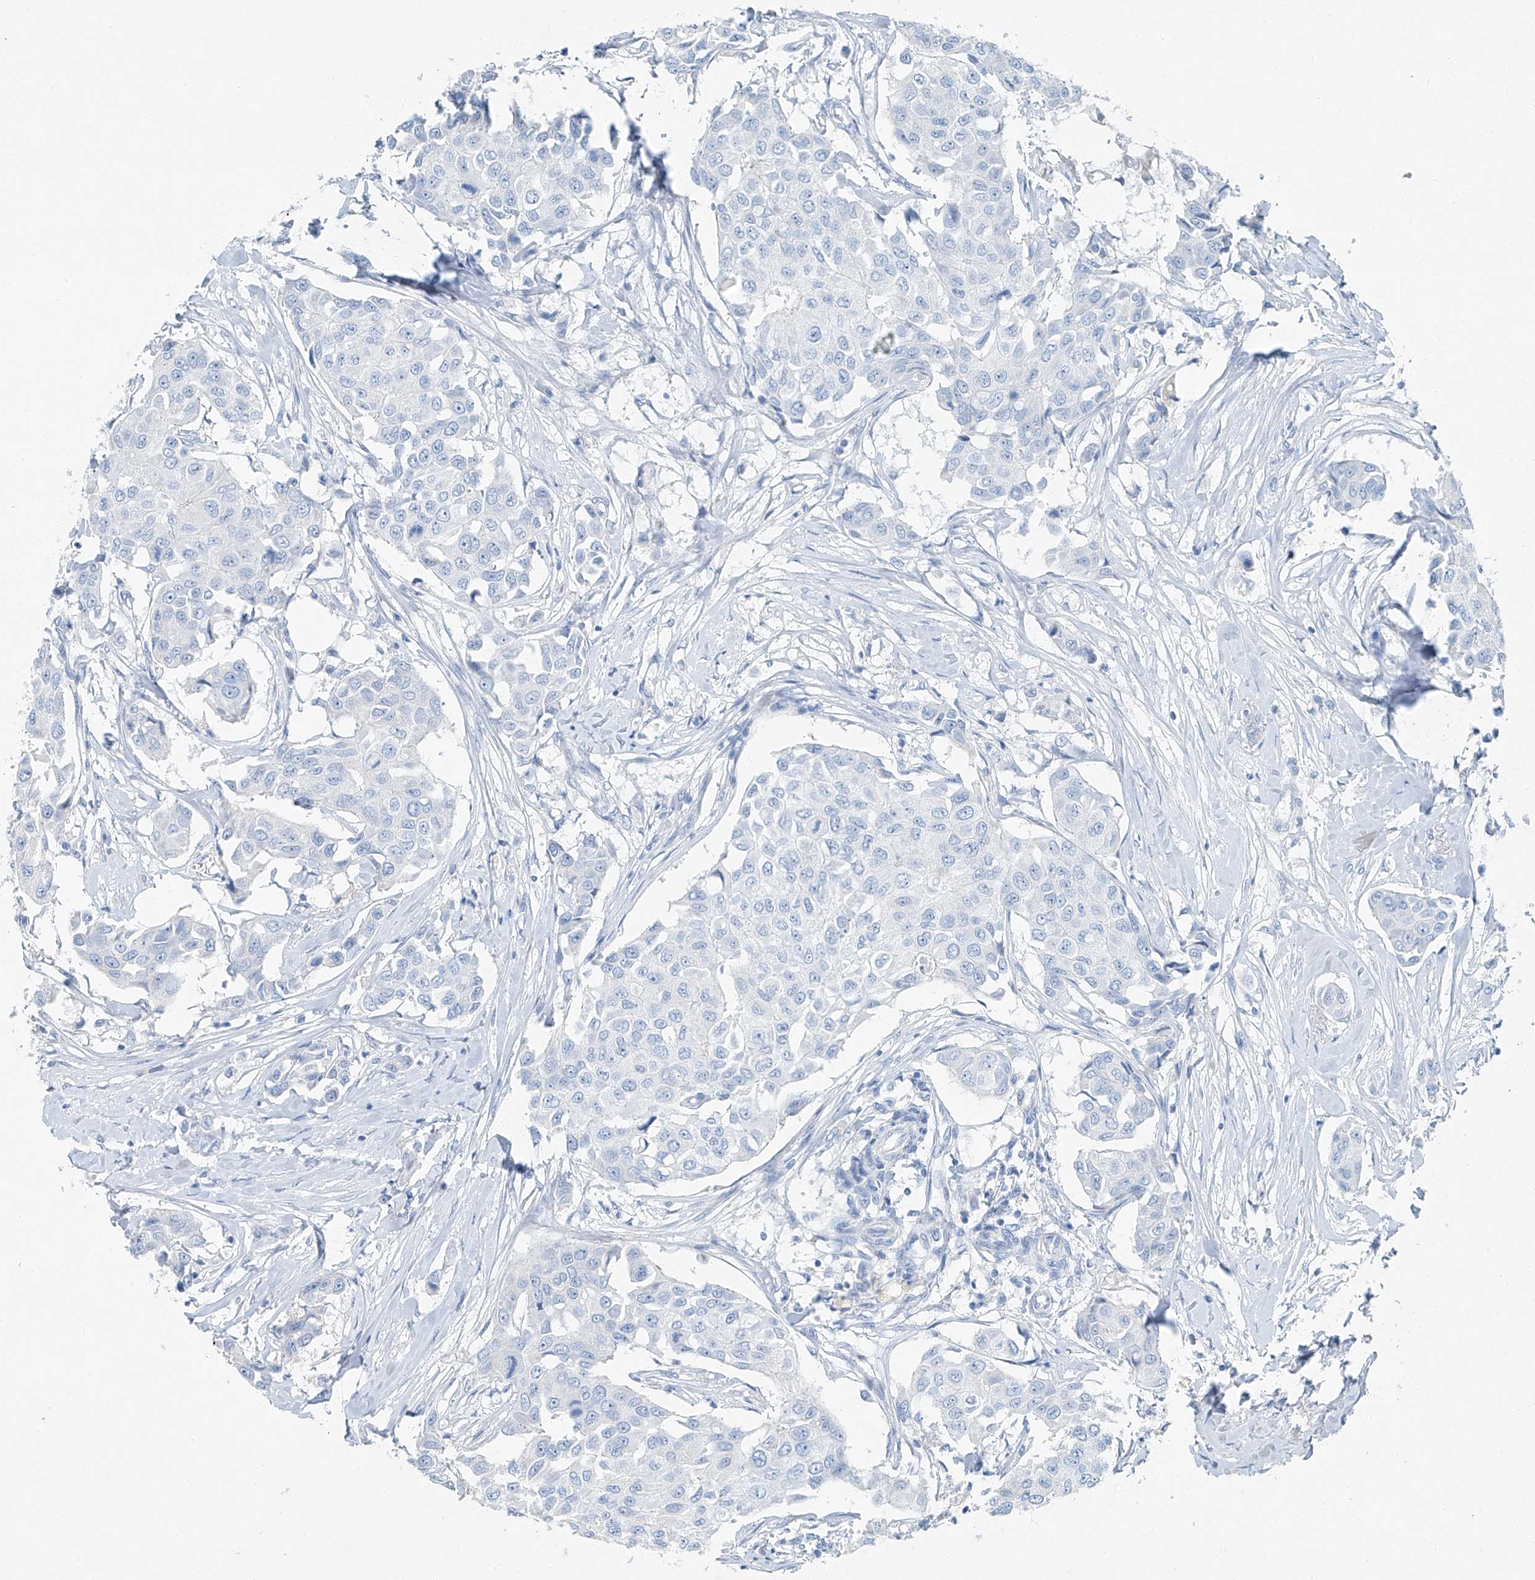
{"staining": {"intensity": "negative", "quantity": "none", "location": "none"}, "tissue": "breast cancer", "cell_type": "Tumor cells", "image_type": "cancer", "snomed": [{"axis": "morphology", "description": "Duct carcinoma"}, {"axis": "topography", "description": "Breast"}], "caption": "This is an immunohistochemistry histopathology image of human breast cancer (infiltrating ductal carcinoma). There is no staining in tumor cells.", "gene": "C1orf87", "patient": {"sex": "female", "age": 80}}